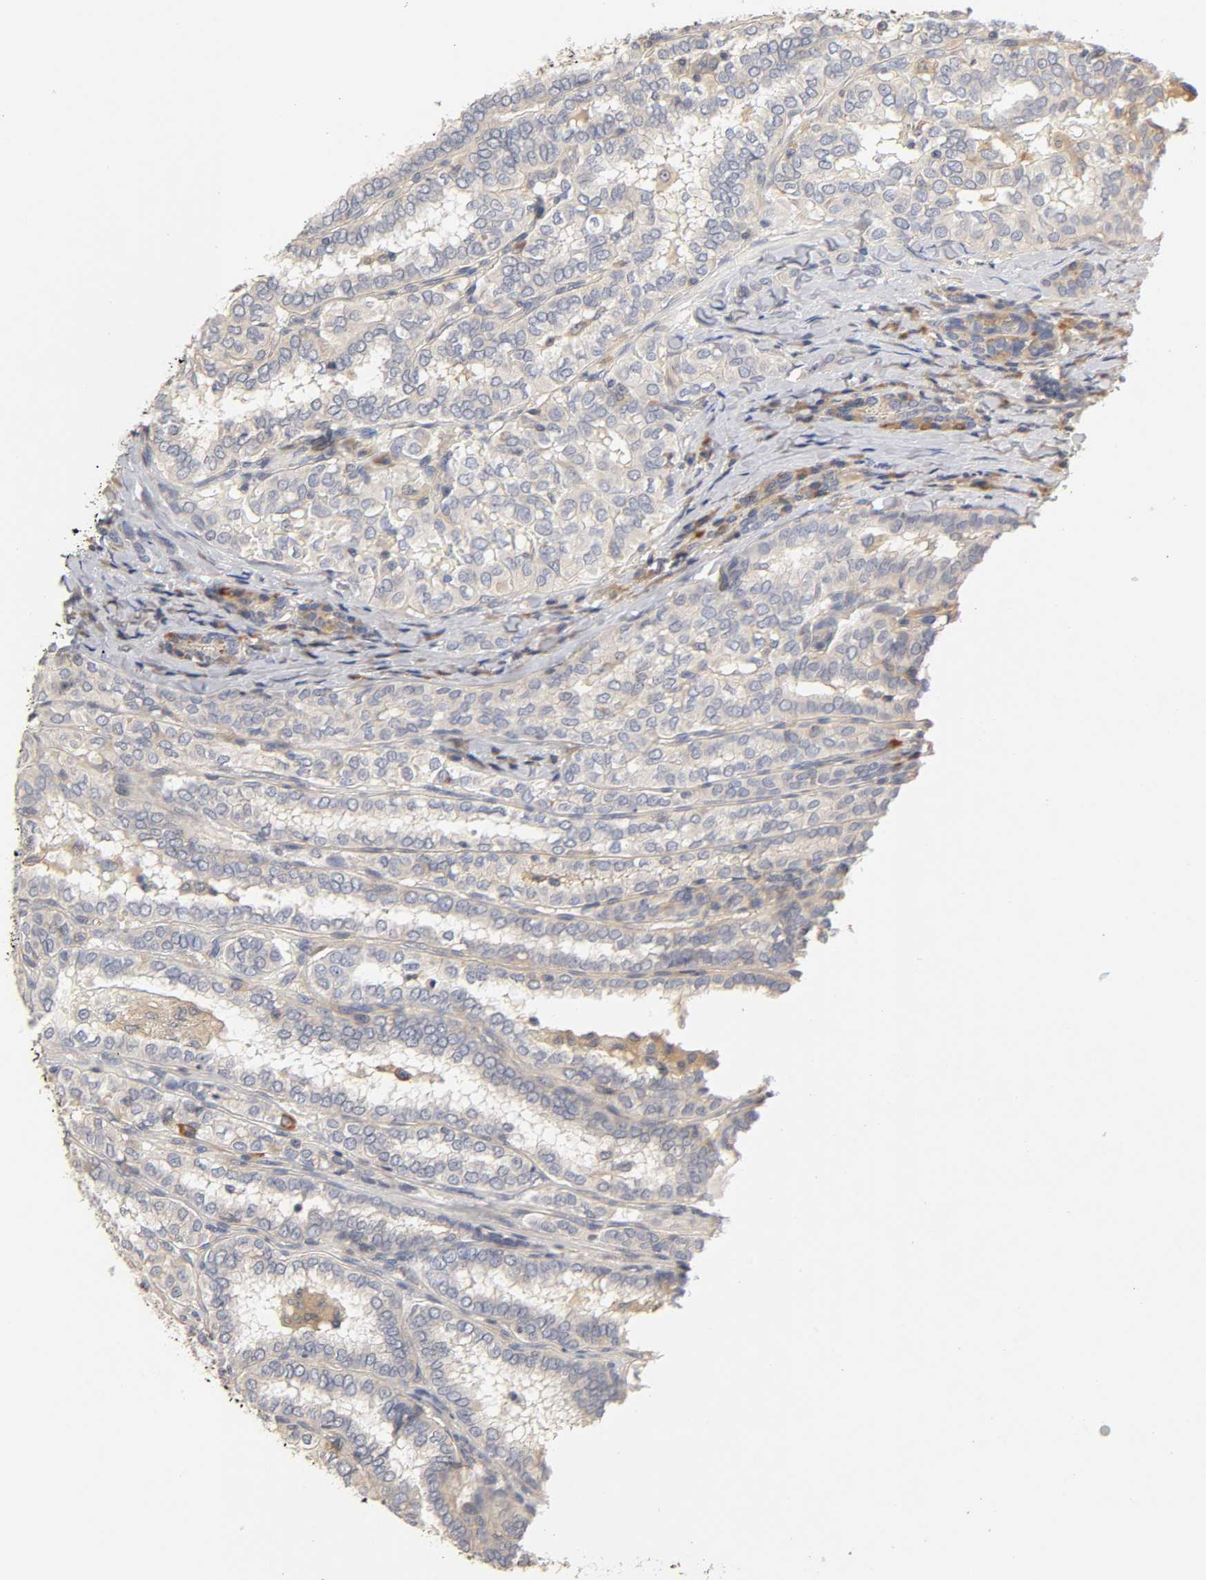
{"staining": {"intensity": "weak", "quantity": "25%-75%", "location": "cytoplasmic/membranous"}, "tissue": "thyroid cancer", "cell_type": "Tumor cells", "image_type": "cancer", "snomed": [{"axis": "morphology", "description": "Papillary adenocarcinoma, NOS"}, {"axis": "topography", "description": "Thyroid gland"}], "caption": "A high-resolution histopathology image shows IHC staining of thyroid cancer, which demonstrates weak cytoplasmic/membranous staining in about 25%-75% of tumor cells.", "gene": "RHOA", "patient": {"sex": "female", "age": 30}}